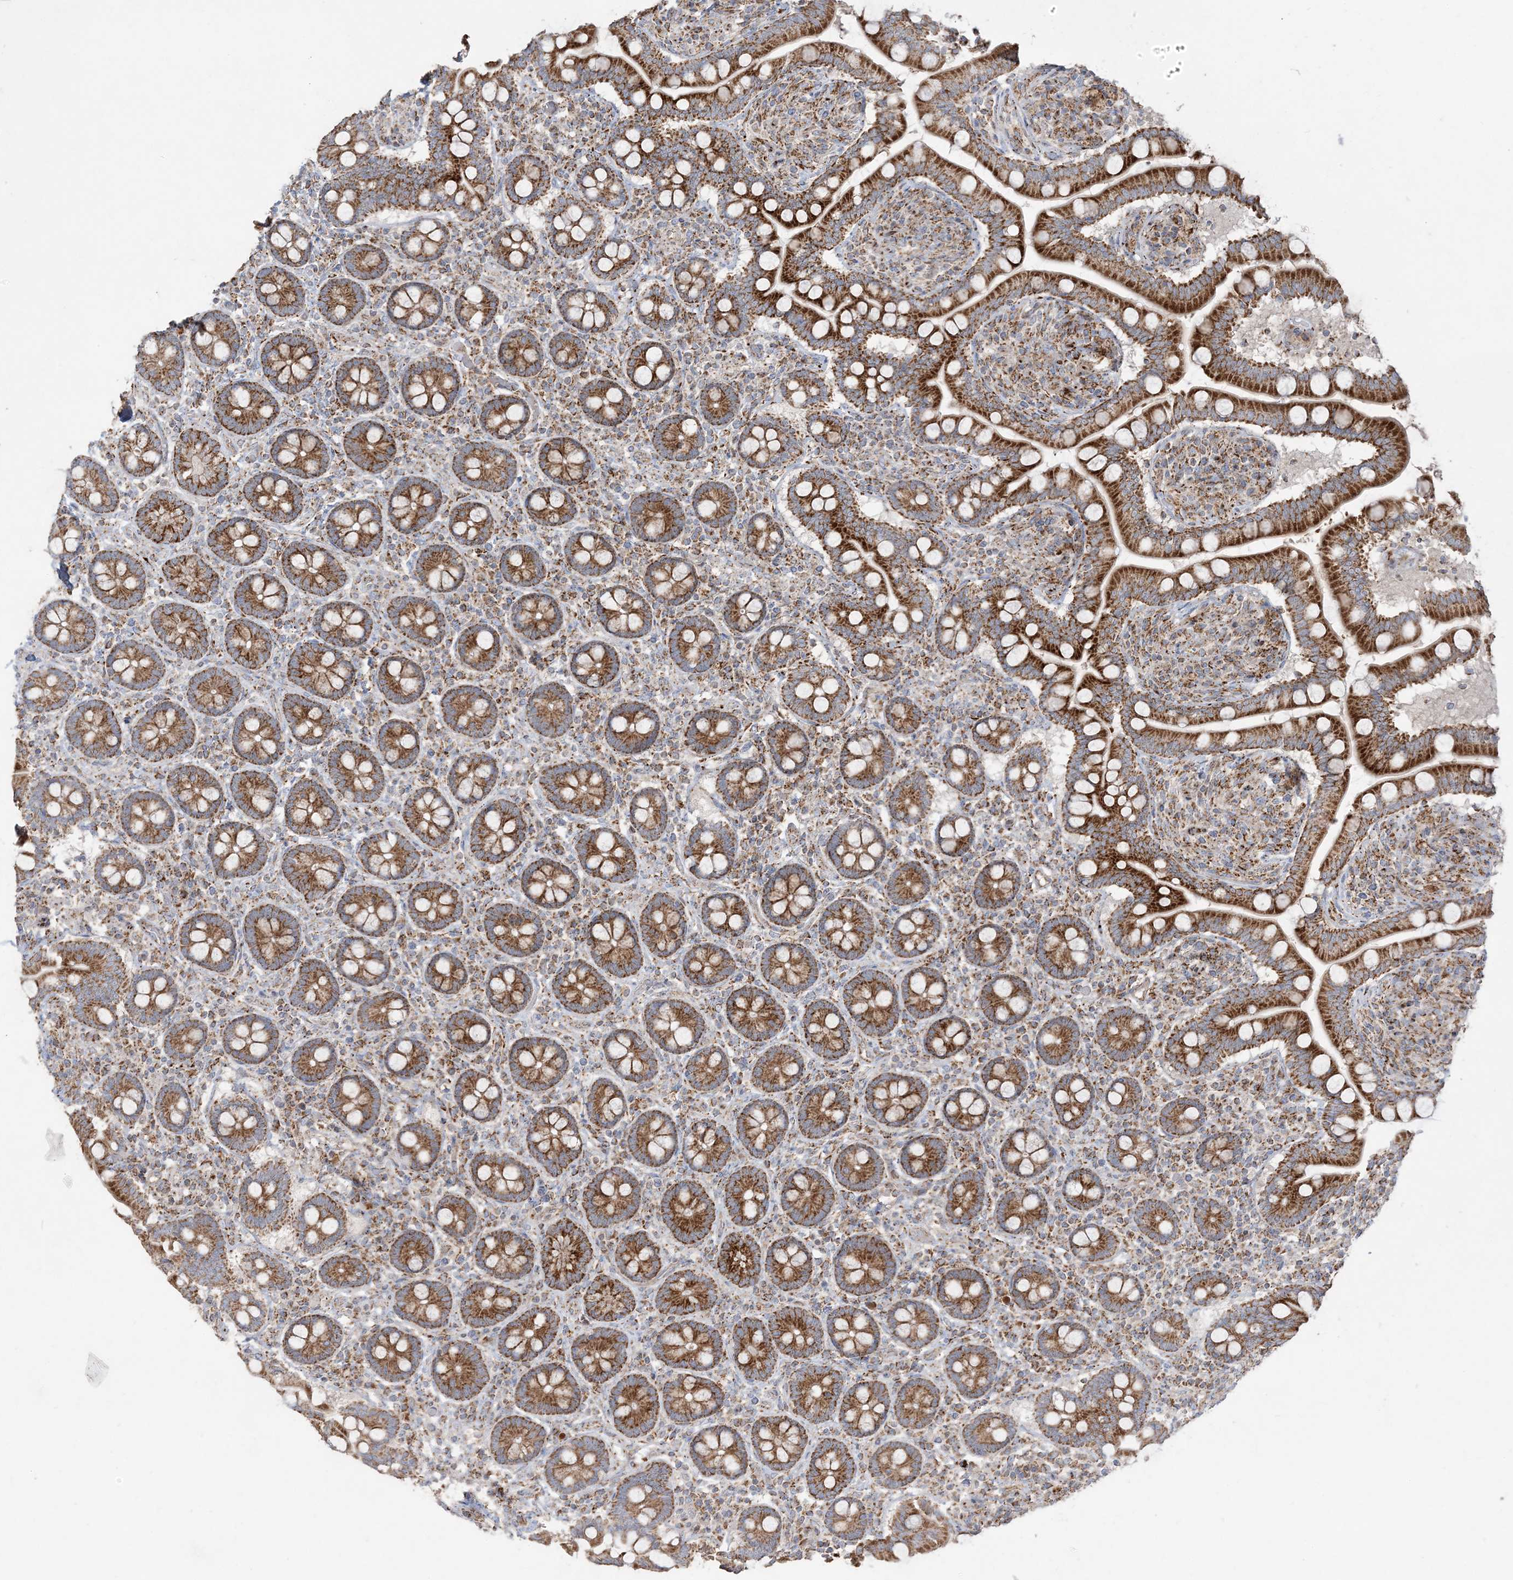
{"staining": {"intensity": "strong", "quantity": ">75%", "location": "cytoplasmic/membranous"}, "tissue": "small intestine", "cell_type": "Glandular cells", "image_type": "normal", "snomed": [{"axis": "morphology", "description": "Normal tissue, NOS"}, {"axis": "topography", "description": "Small intestine"}], "caption": "Protein staining of unremarkable small intestine reveals strong cytoplasmic/membranous staining in approximately >75% of glandular cells. (brown staining indicates protein expression, while blue staining denotes nuclei).", "gene": "NDUFAF3", "patient": {"sex": "female", "age": 64}}